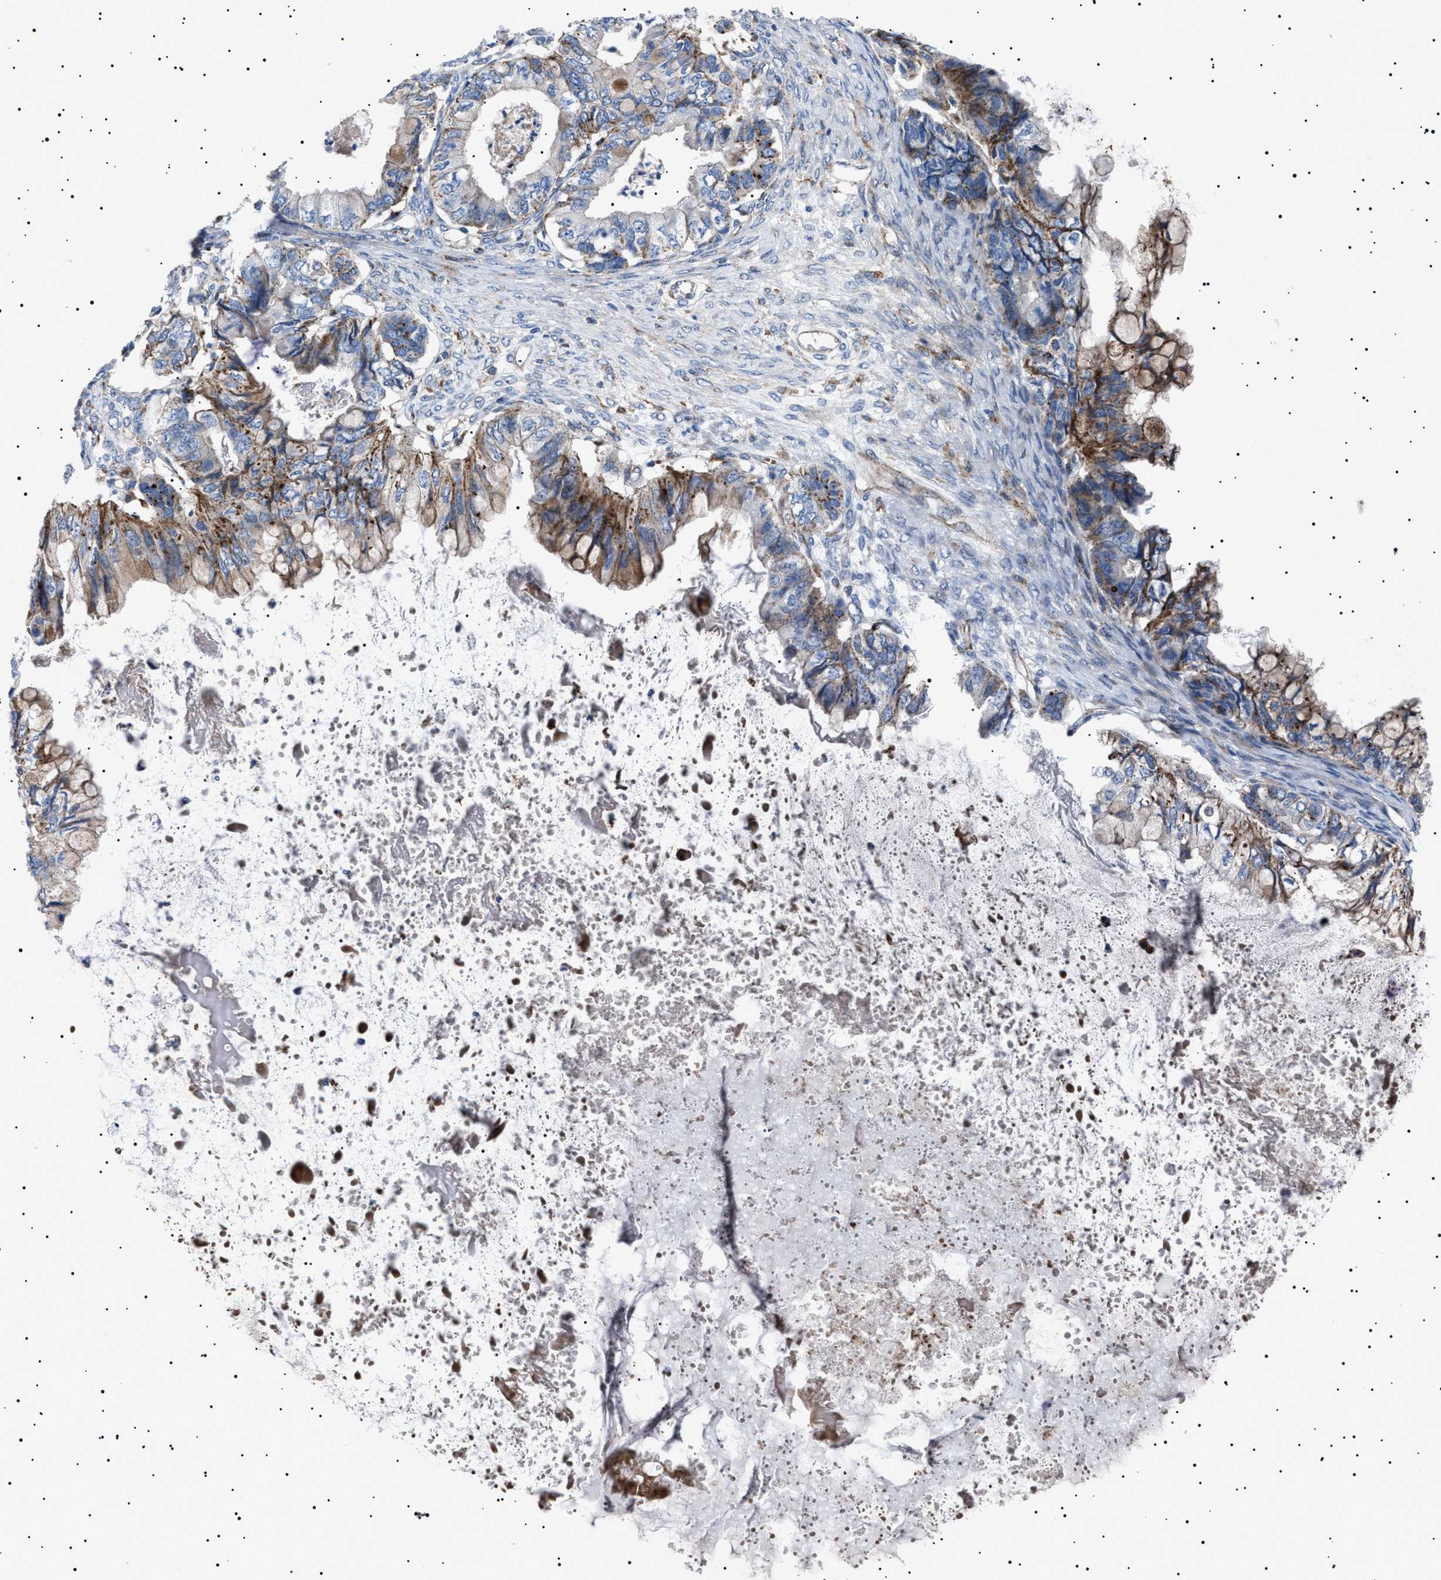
{"staining": {"intensity": "moderate", "quantity": ">75%", "location": "cytoplasmic/membranous"}, "tissue": "ovarian cancer", "cell_type": "Tumor cells", "image_type": "cancer", "snomed": [{"axis": "morphology", "description": "Cystadenocarcinoma, mucinous, NOS"}, {"axis": "topography", "description": "Ovary"}], "caption": "Ovarian cancer (mucinous cystadenocarcinoma) stained for a protein reveals moderate cytoplasmic/membranous positivity in tumor cells.", "gene": "NEU1", "patient": {"sex": "female", "age": 80}}